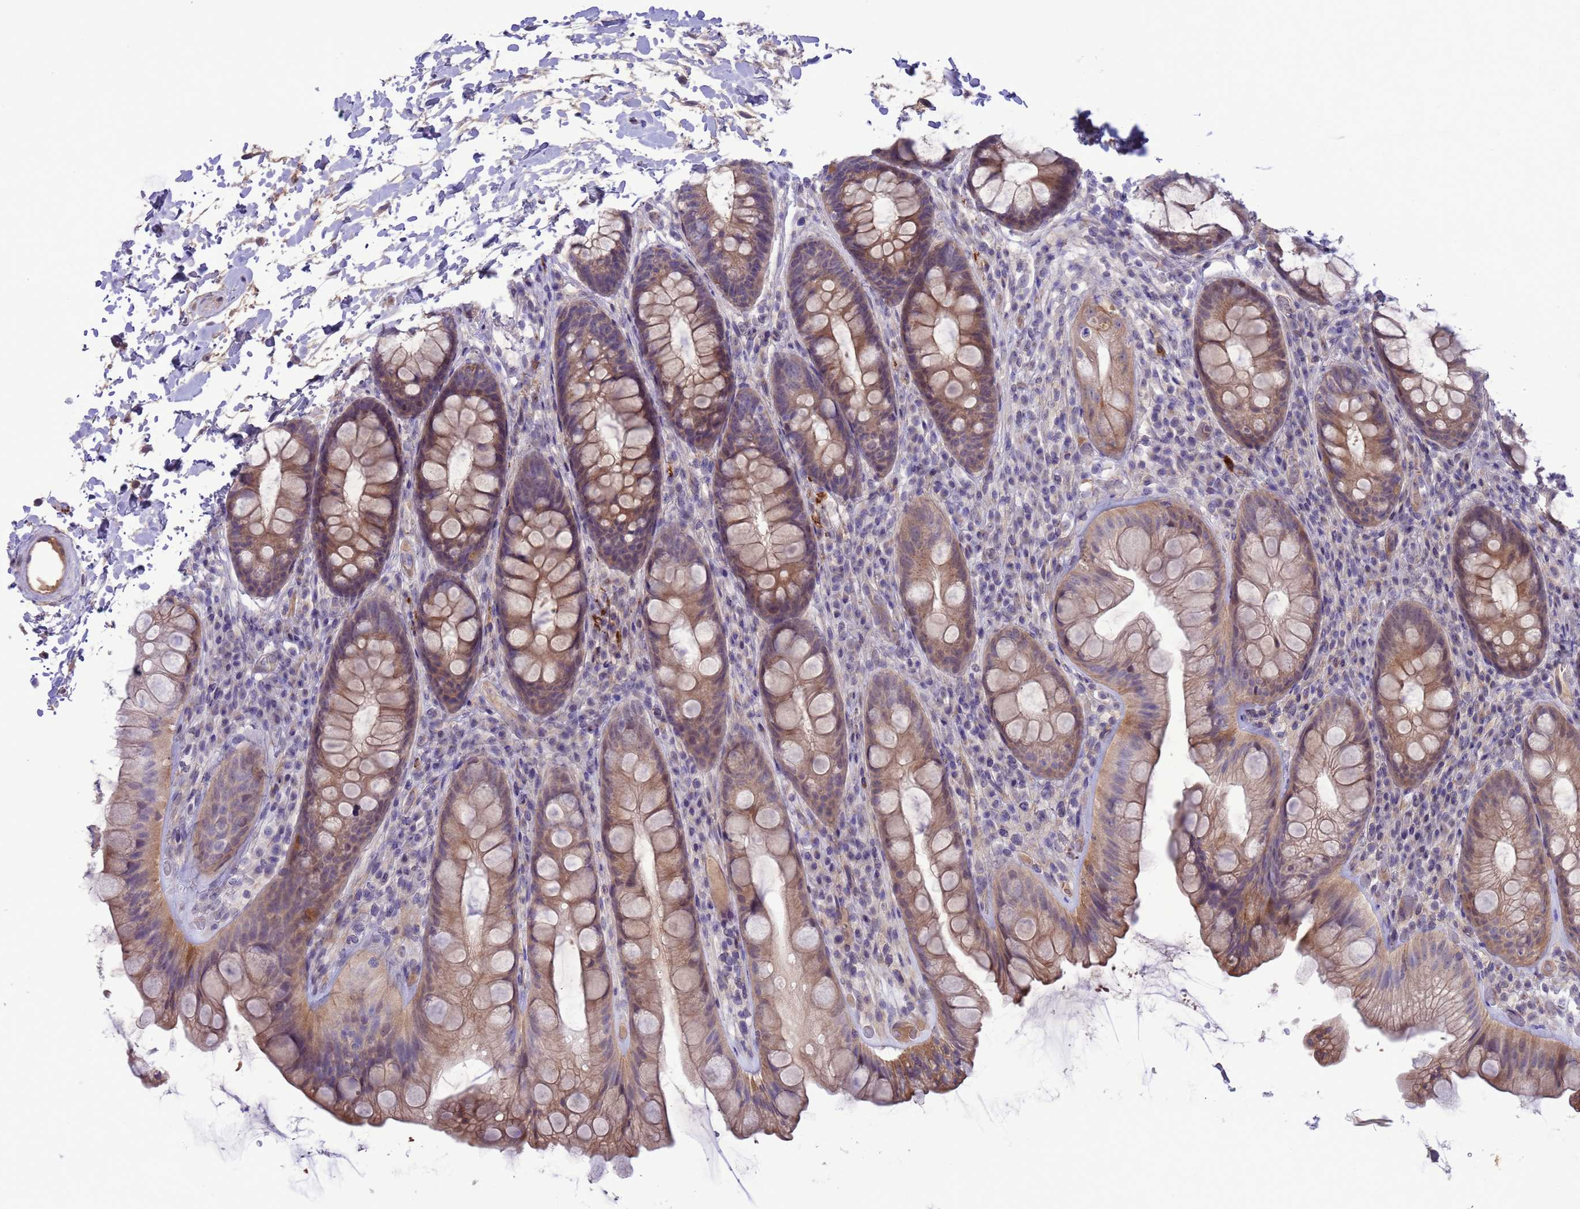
{"staining": {"intensity": "moderate", "quantity": "25%-75%", "location": "cytoplasmic/membranous"}, "tissue": "rectum", "cell_type": "Glandular cells", "image_type": "normal", "snomed": [{"axis": "morphology", "description": "Normal tissue, NOS"}, {"axis": "topography", "description": "Rectum"}], "caption": "This photomicrograph displays normal rectum stained with immunohistochemistry (IHC) to label a protein in brown. The cytoplasmic/membranous of glandular cells show moderate positivity for the protein. Nuclei are counter-stained blue.", "gene": "GJA10", "patient": {"sex": "male", "age": 74}}